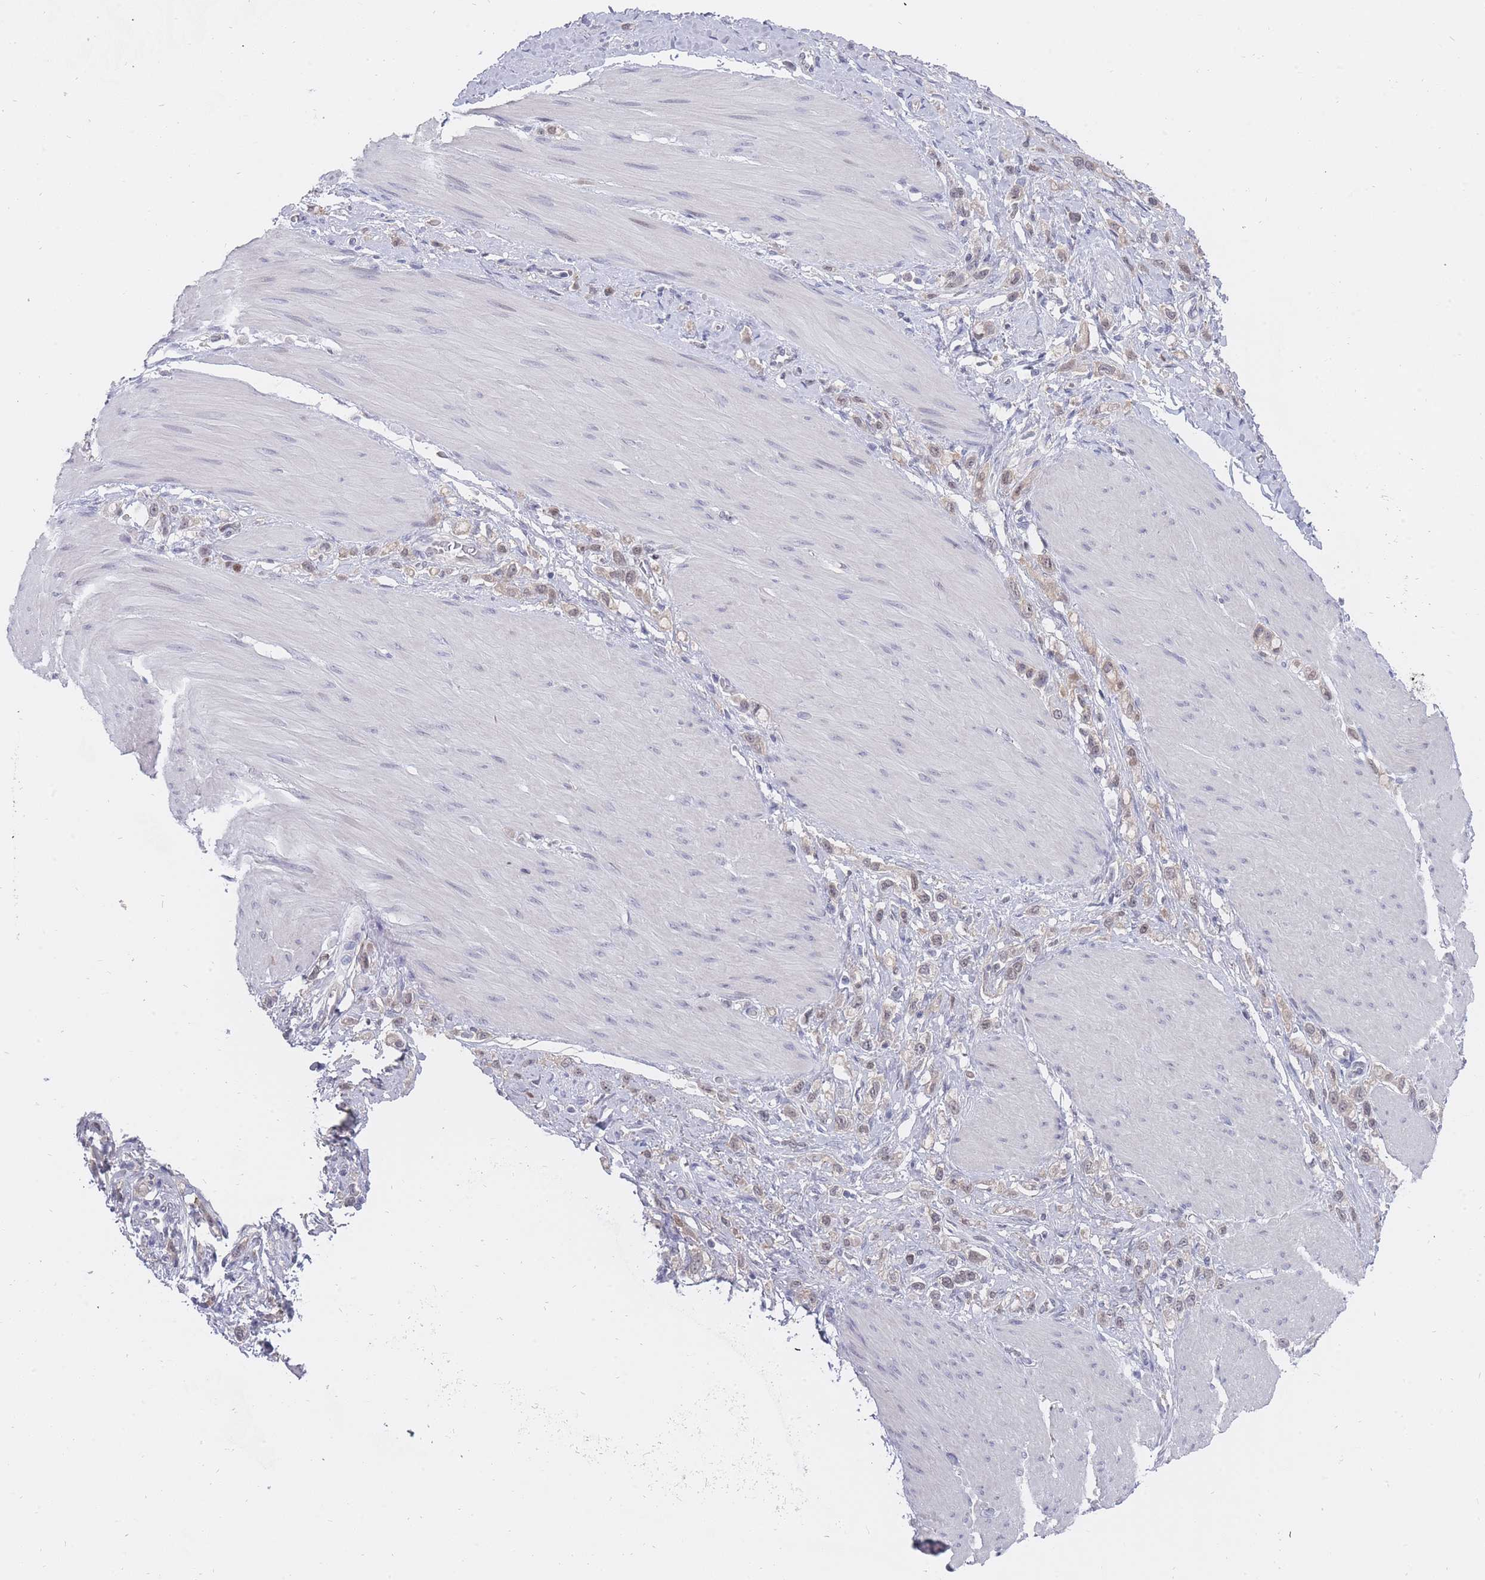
{"staining": {"intensity": "weak", "quantity": "<25%", "location": "nuclear"}, "tissue": "stomach cancer", "cell_type": "Tumor cells", "image_type": "cancer", "snomed": [{"axis": "morphology", "description": "Adenocarcinoma, NOS"}, {"axis": "topography", "description": "Stomach"}], "caption": "Stomach cancer (adenocarcinoma) was stained to show a protein in brown. There is no significant staining in tumor cells. (DAB immunohistochemistry (IHC), high magnification).", "gene": "GINS1", "patient": {"sex": "female", "age": 65}}